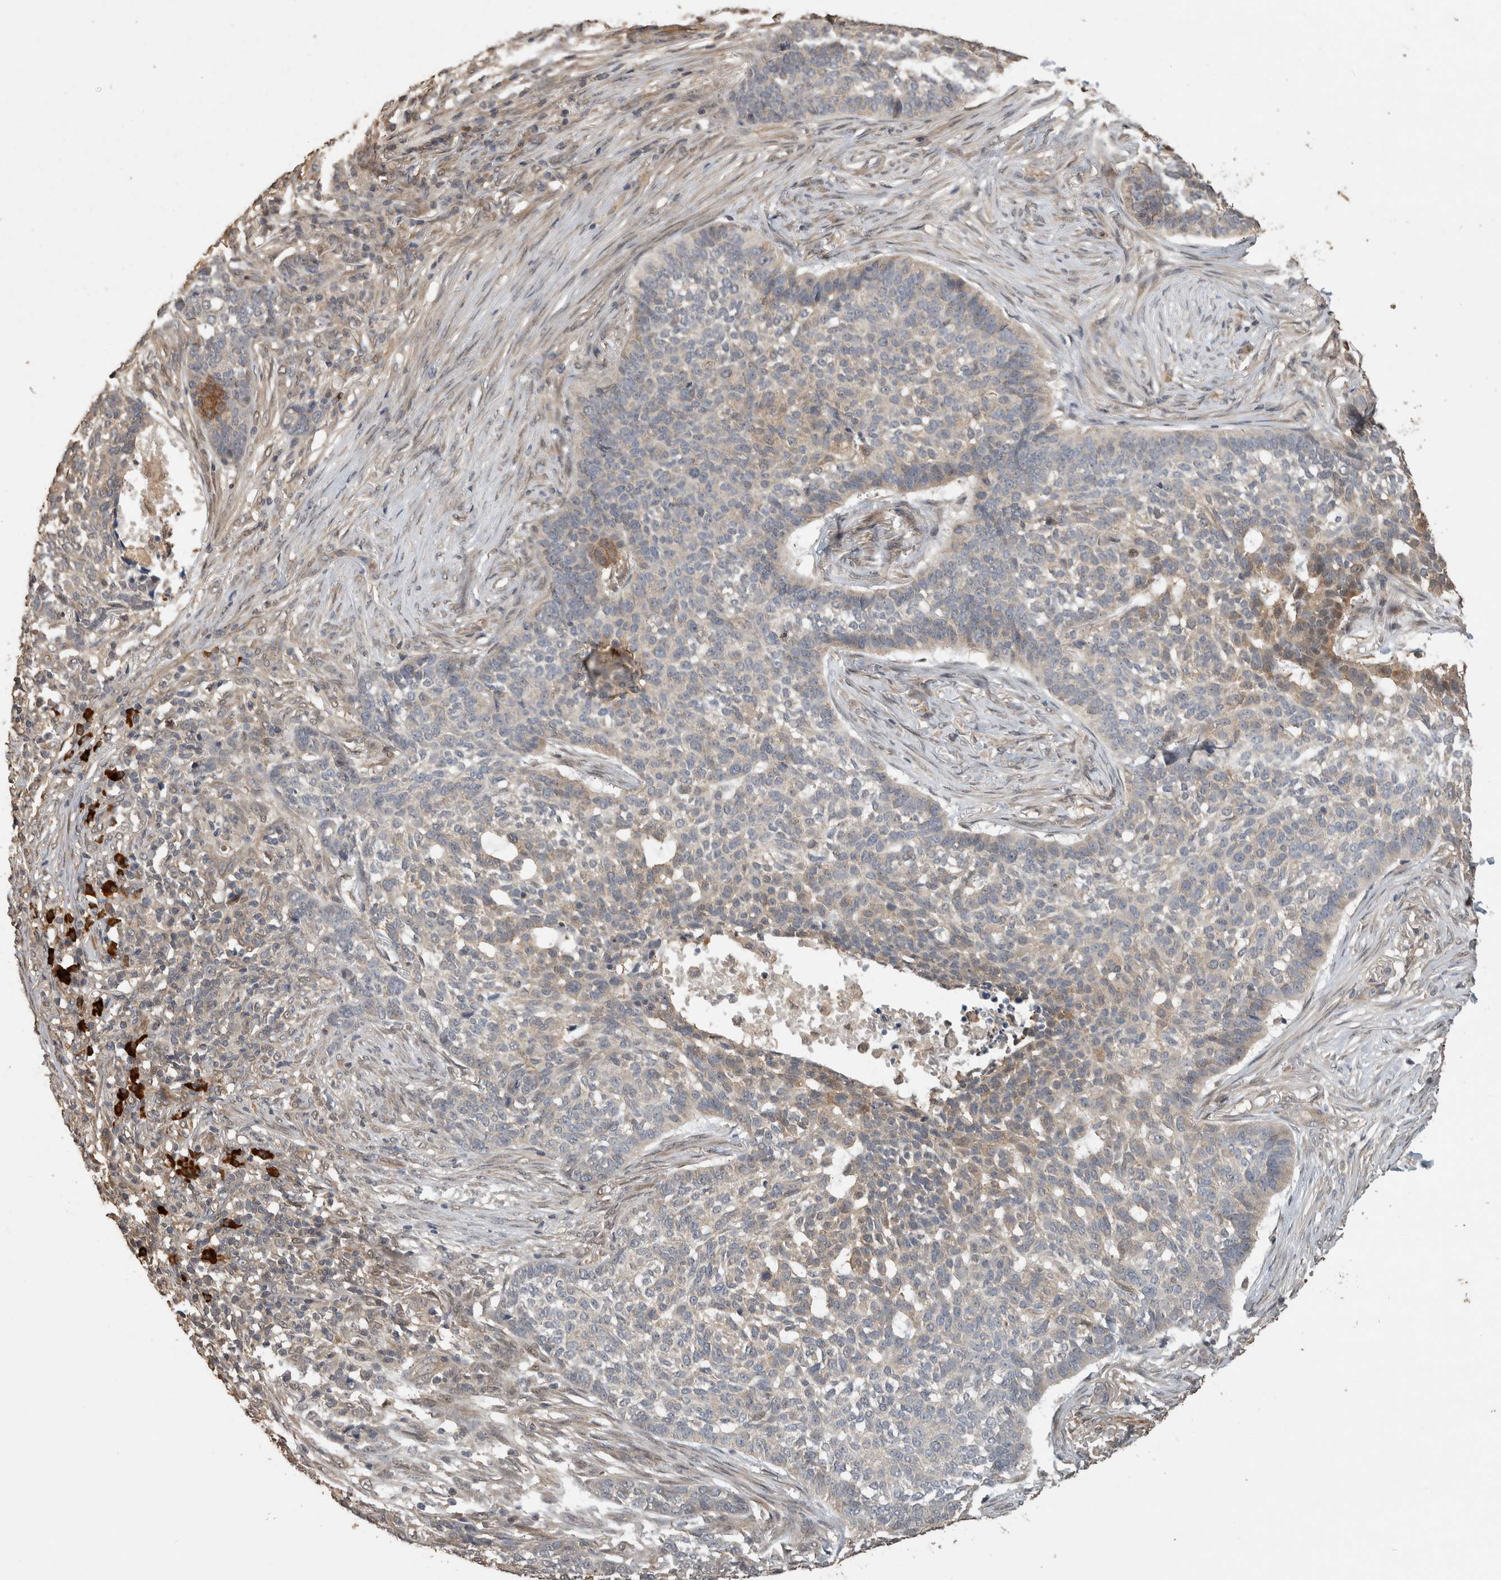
{"staining": {"intensity": "weak", "quantity": "25%-75%", "location": "cytoplasmic/membranous"}, "tissue": "skin cancer", "cell_type": "Tumor cells", "image_type": "cancer", "snomed": [{"axis": "morphology", "description": "Basal cell carcinoma"}, {"axis": "topography", "description": "Skin"}], "caption": "Human skin basal cell carcinoma stained for a protein (brown) reveals weak cytoplasmic/membranous positive expression in approximately 25%-75% of tumor cells.", "gene": "RHPN1", "patient": {"sex": "male", "age": 85}}